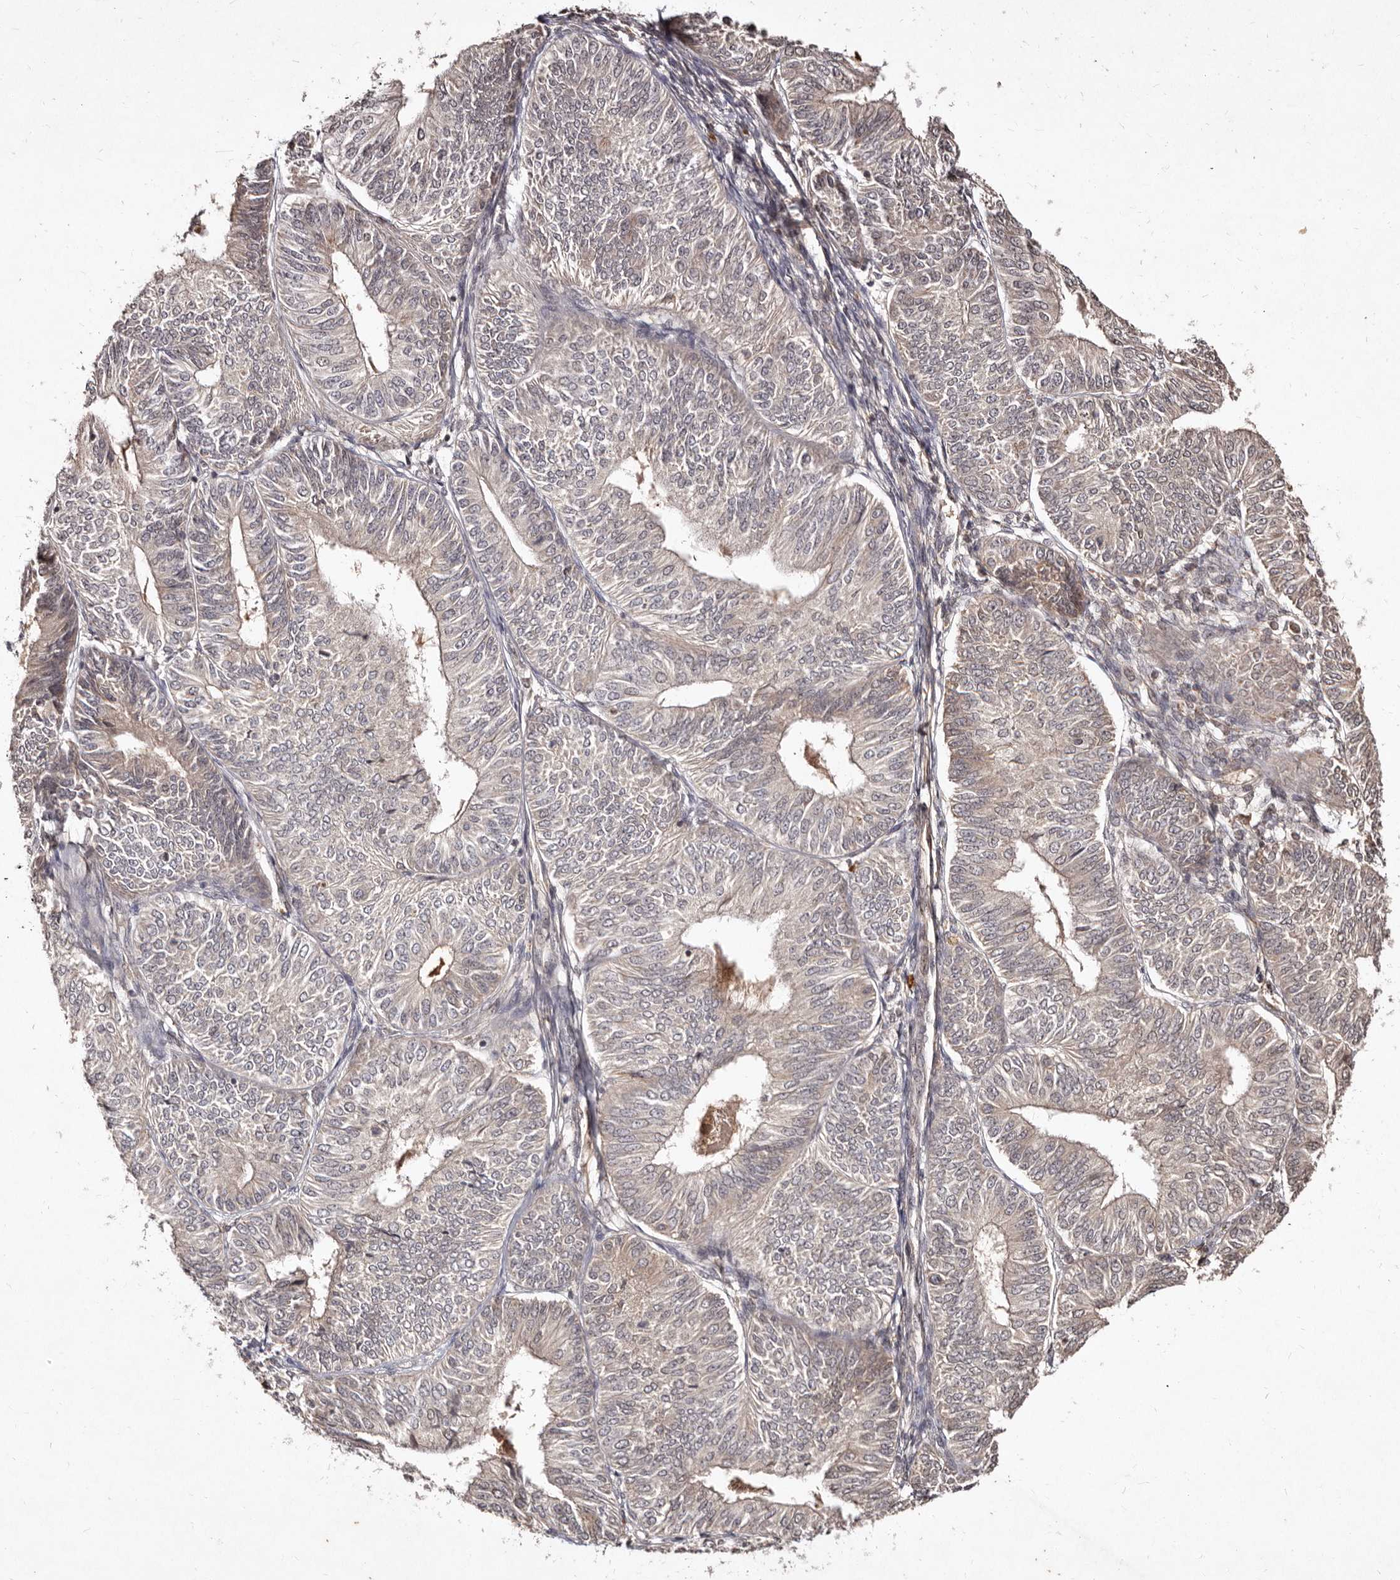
{"staining": {"intensity": "weak", "quantity": "25%-75%", "location": "cytoplasmic/membranous,nuclear"}, "tissue": "endometrial cancer", "cell_type": "Tumor cells", "image_type": "cancer", "snomed": [{"axis": "morphology", "description": "Adenocarcinoma, NOS"}, {"axis": "topography", "description": "Endometrium"}], "caption": "A high-resolution photomicrograph shows immunohistochemistry staining of endometrial cancer, which exhibits weak cytoplasmic/membranous and nuclear staining in about 25%-75% of tumor cells. (DAB (3,3'-diaminobenzidine) IHC, brown staining for protein, blue staining for nuclei).", "gene": "LCORL", "patient": {"sex": "female", "age": 58}}